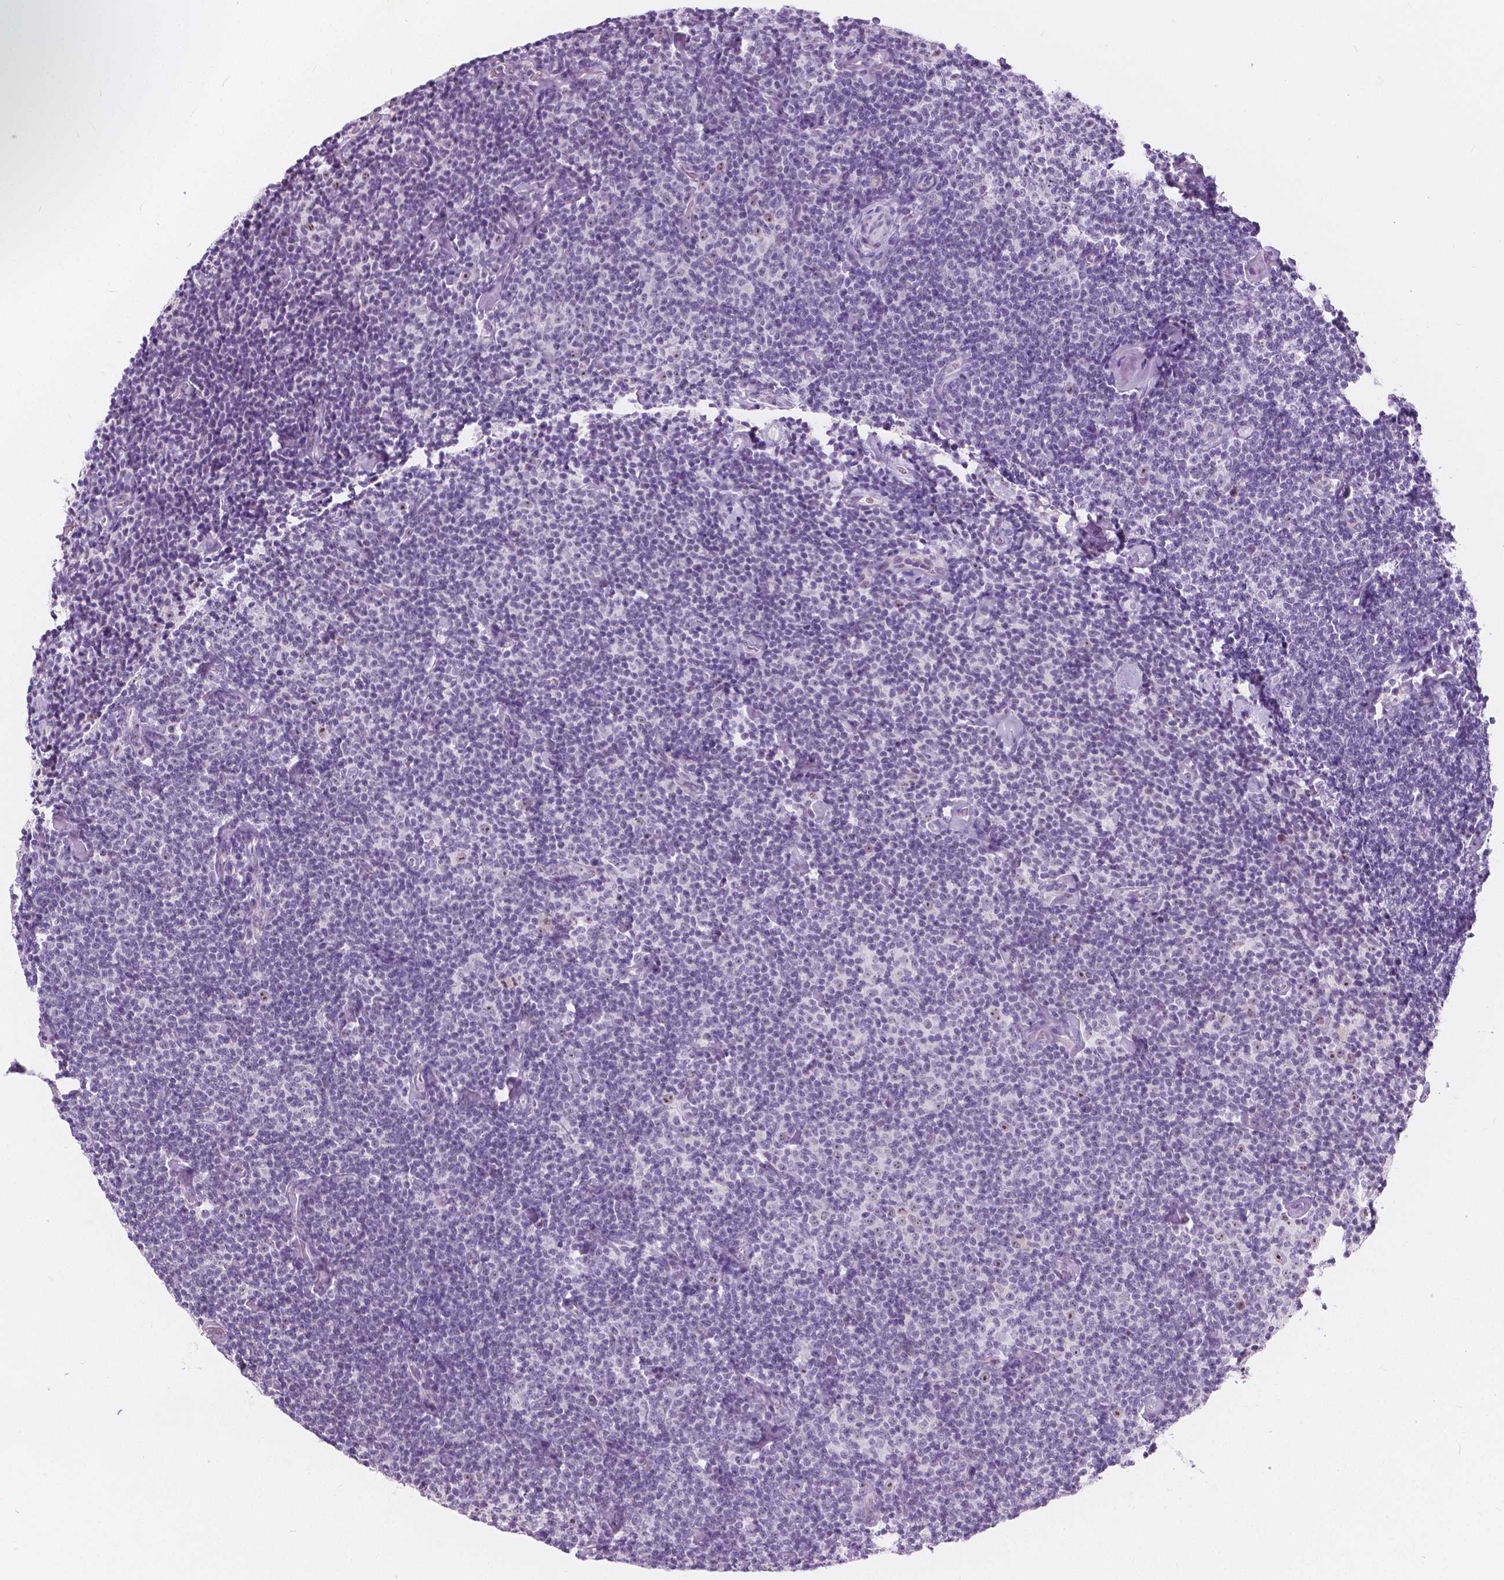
{"staining": {"intensity": "negative", "quantity": "none", "location": "none"}, "tissue": "lymphoma", "cell_type": "Tumor cells", "image_type": "cancer", "snomed": [{"axis": "morphology", "description": "Malignant lymphoma, non-Hodgkin's type, Low grade"}, {"axis": "topography", "description": "Lymph node"}], "caption": "Tumor cells are negative for brown protein staining in lymphoma.", "gene": "NOLC1", "patient": {"sex": "male", "age": 81}}